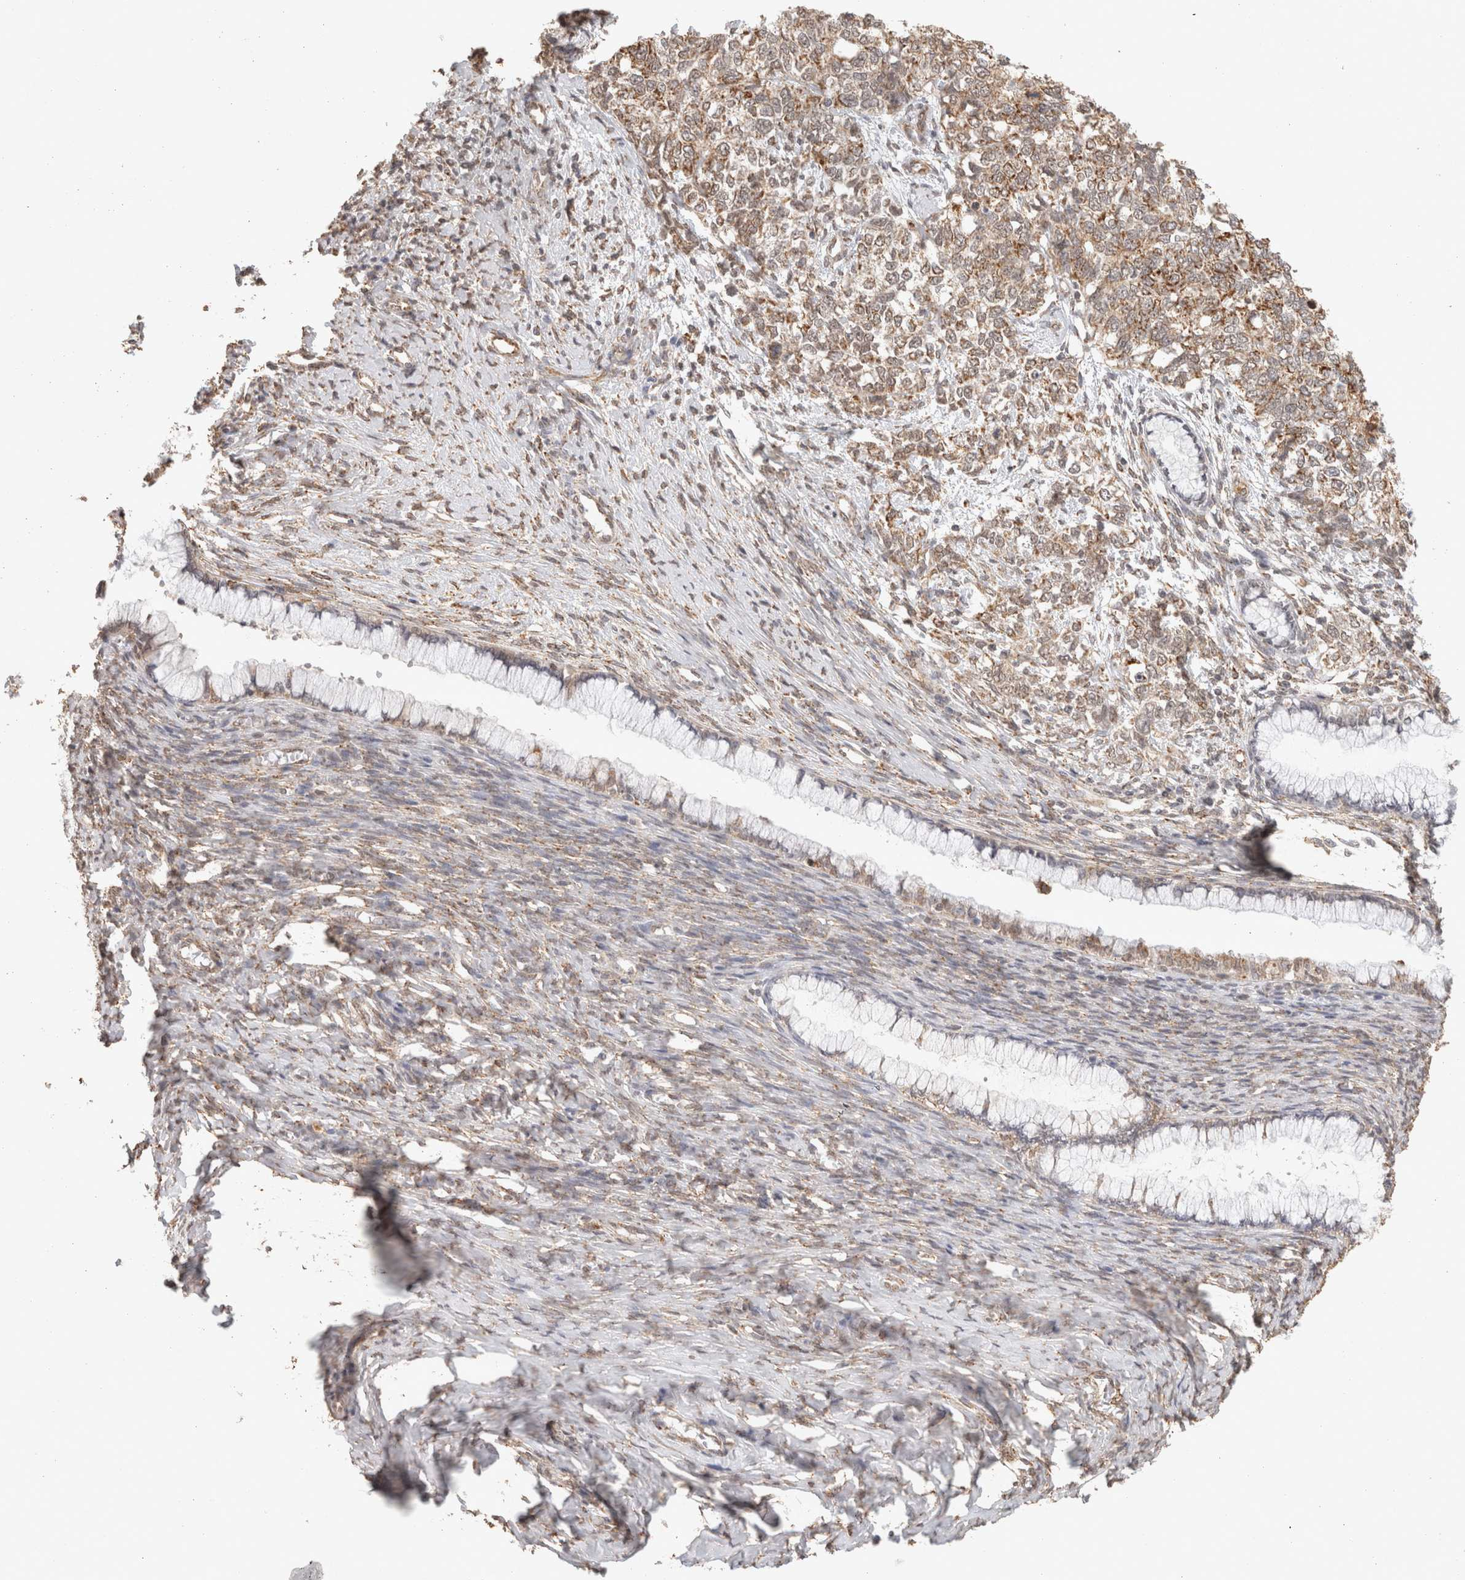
{"staining": {"intensity": "moderate", "quantity": ">75%", "location": "cytoplasmic/membranous"}, "tissue": "cervical cancer", "cell_type": "Tumor cells", "image_type": "cancer", "snomed": [{"axis": "morphology", "description": "Squamous cell carcinoma, NOS"}, {"axis": "topography", "description": "Cervix"}], "caption": "Tumor cells reveal medium levels of moderate cytoplasmic/membranous expression in about >75% of cells in cervical cancer. Nuclei are stained in blue.", "gene": "BNIP3L", "patient": {"sex": "female", "age": 63}}